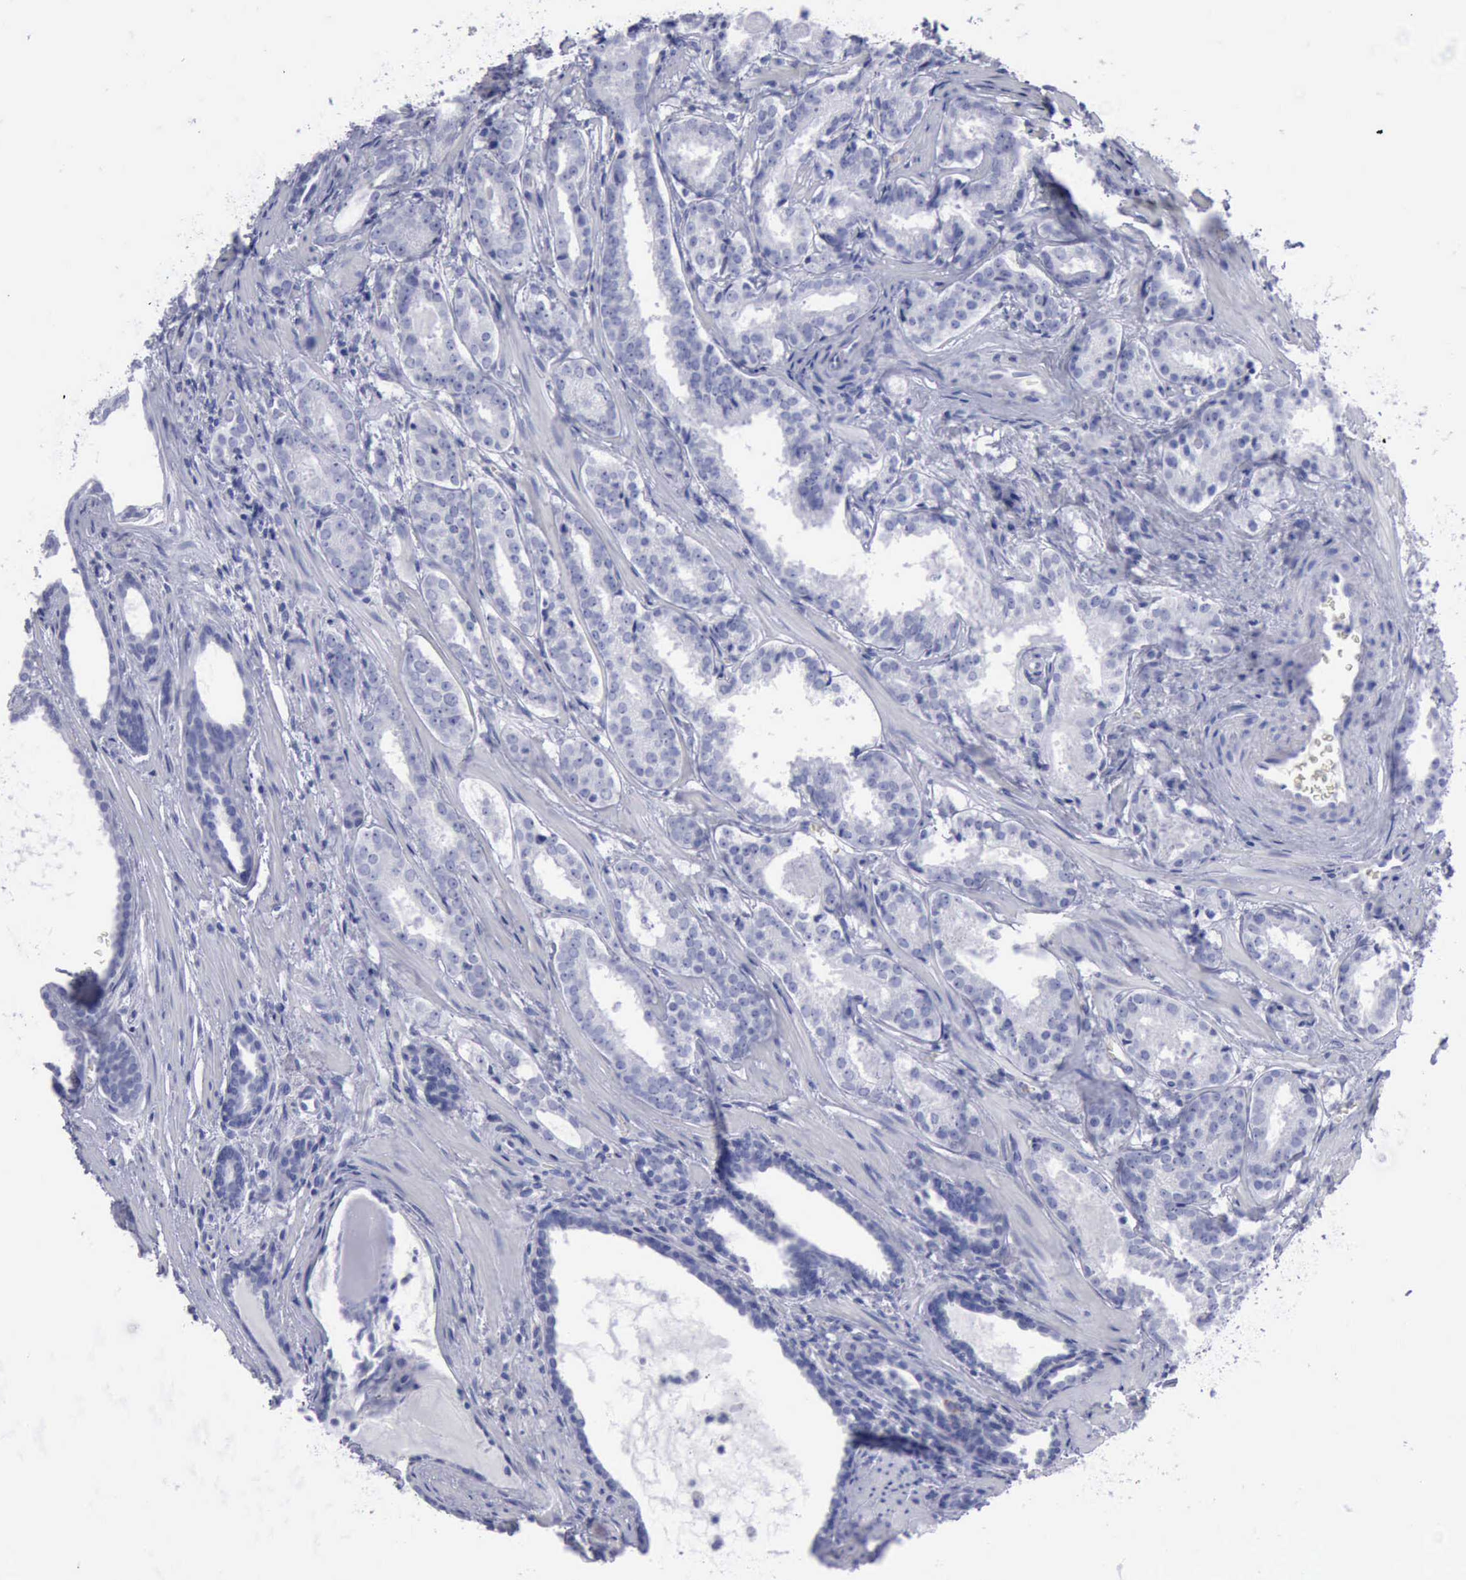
{"staining": {"intensity": "negative", "quantity": "none", "location": "none"}, "tissue": "prostate cancer", "cell_type": "Tumor cells", "image_type": "cancer", "snomed": [{"axis": "morphology", "description": "Adenocarcinoma, Medium grade"}, {"axis": "topography", "description": "Prostate"}], "caption": "Tumor cells are negative for brown protein staining in prostate cancer. (DAB (3,3'-diaminobenzidine) immunohistochemistry (IHC) with hematoxylin counter stain).", "gene": "KRT13", "patient": {"sex": "male", "age": 64}}